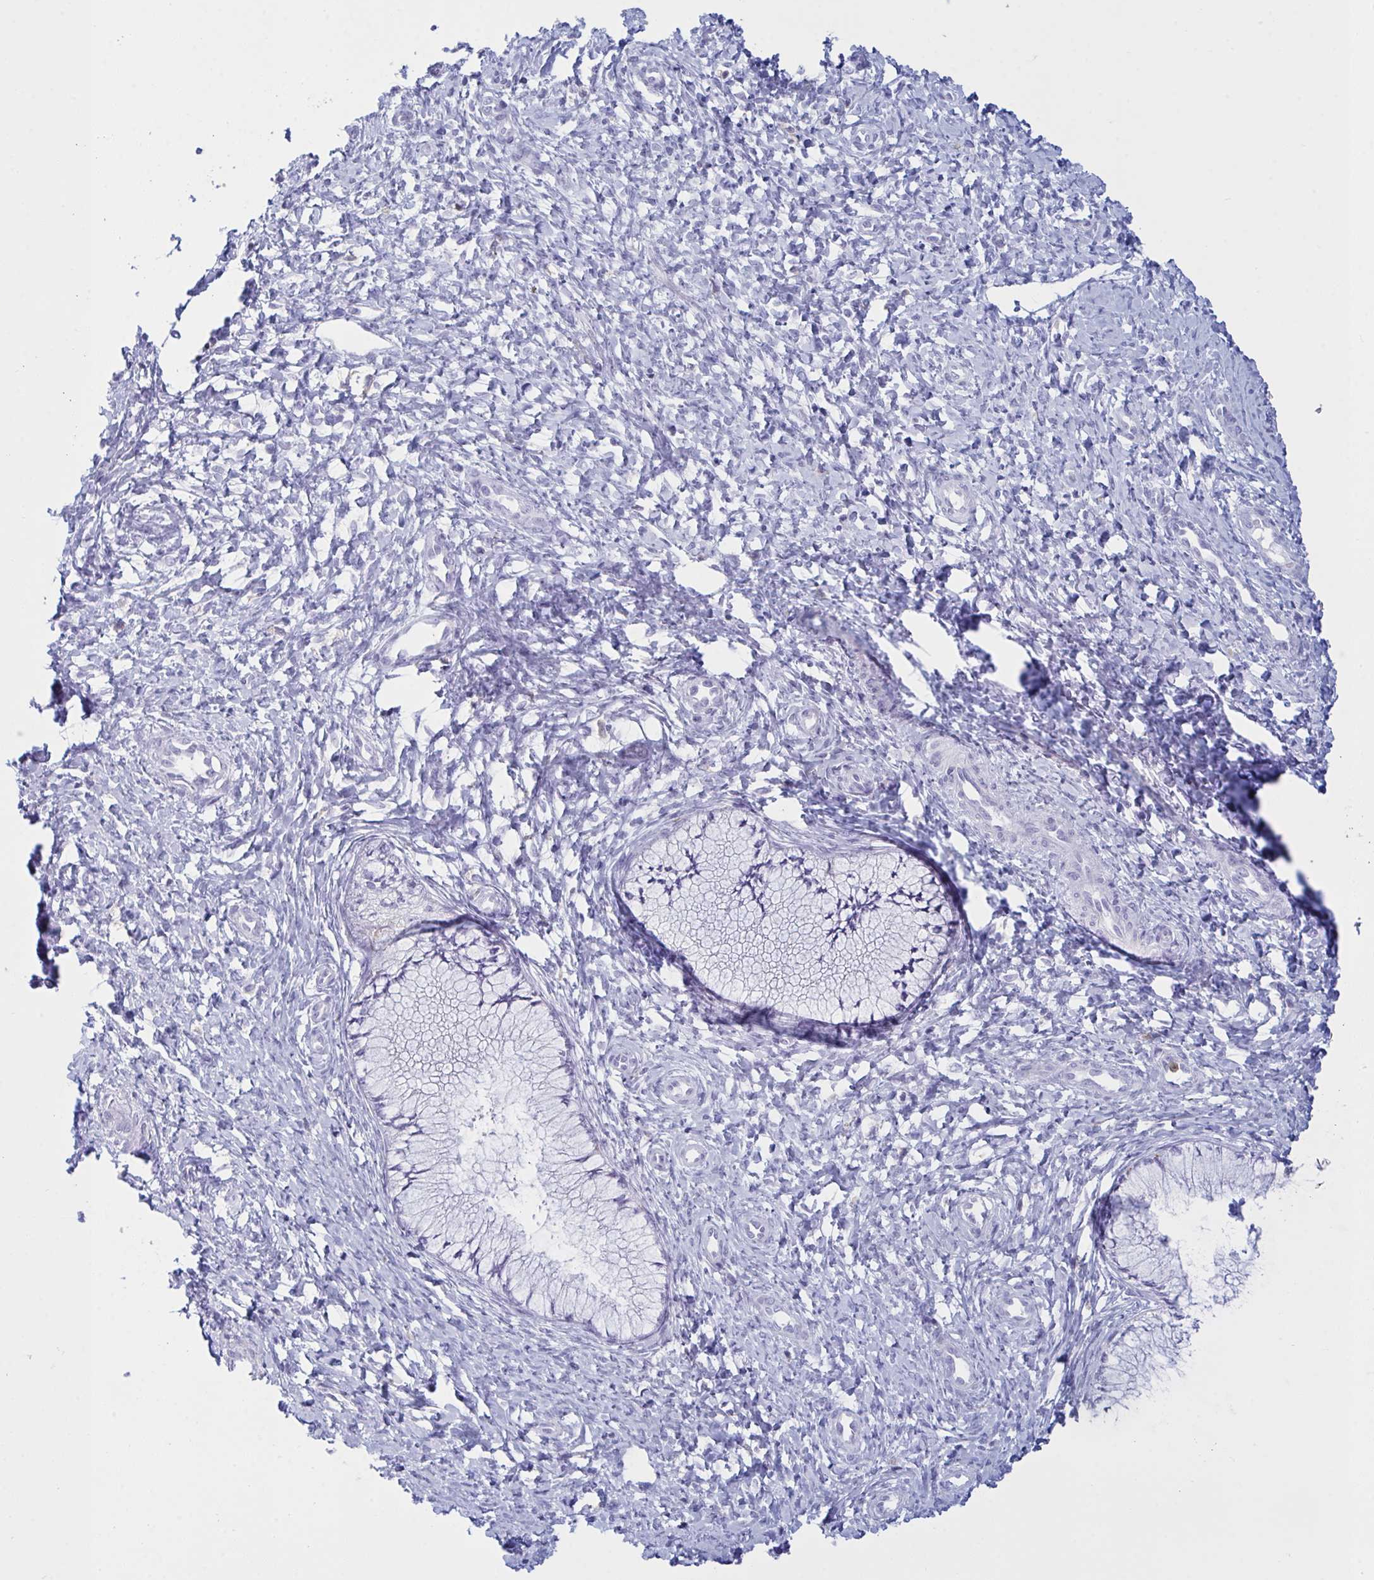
{"staining": {"intensity": "negative", "quantity": "none", "location": "none"}, "tissue": "cervix", "cell_type": "Glandular cells", "image_type": "normal", "snomed": [{"axis": "morphology", "description": "Normal tissue, NOS"}, {"axis": "topography", "description": "Cervix"}], "caption": "This is a micrograph of immunohistochemistry (IHC) staining of unremarkable cervix, which shows no staining in glandular cells. (DAB immunohistochemistry (IHC) with hematoxylin counter stain).", "gene": "MYO1F", "patient": {"sex": "female", "age": 37}}